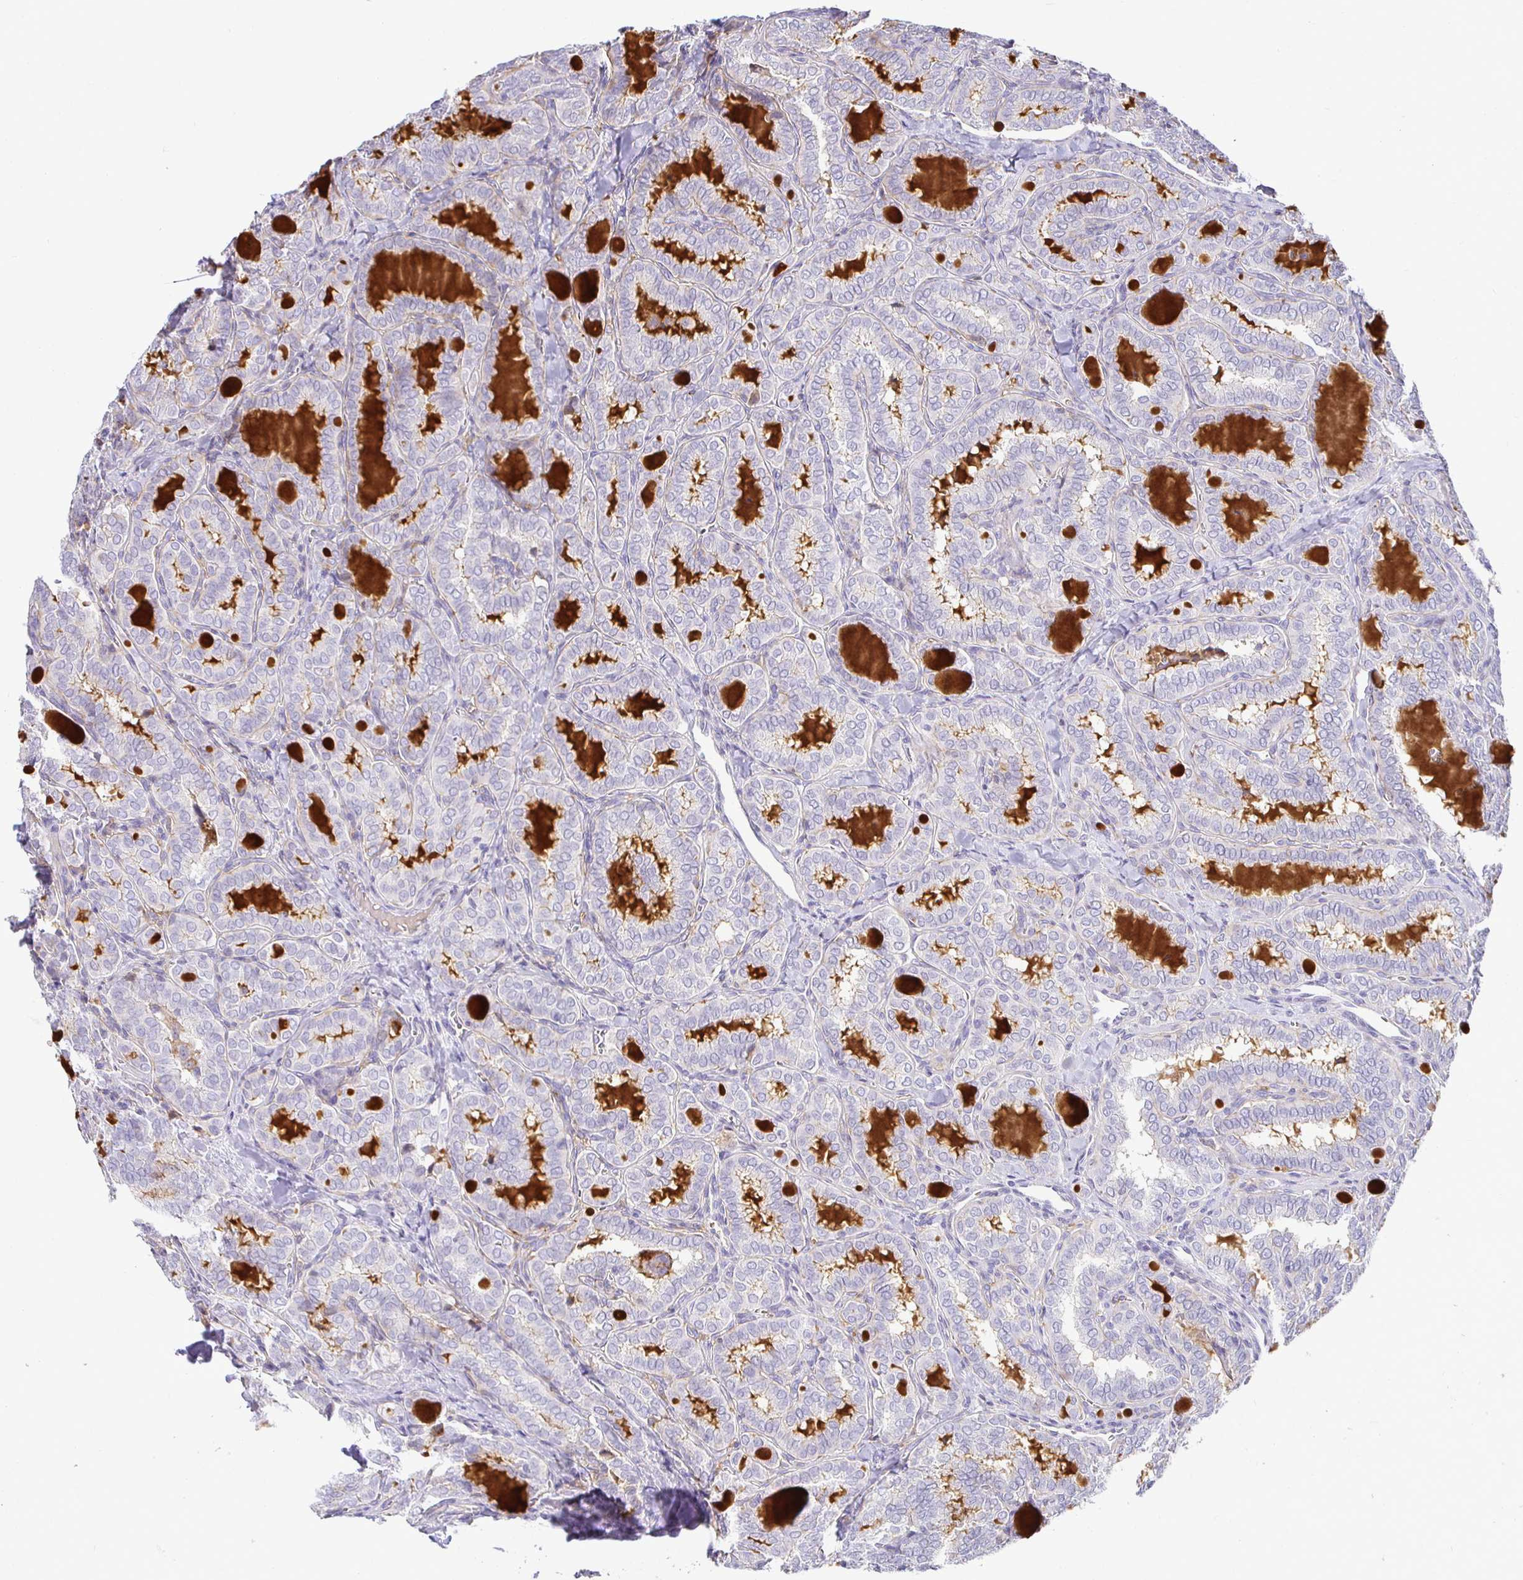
{"staining": {"intensity": "negative", "quantity": "none", "location": "none"}, "tissue": "thyroid cancer", "cell_type": "Tumor cells", "image_type": "cancer", "snomed": [{"axis": "morphology", "description": "Papillary adenocarcinoma, NOS"}, {"axis": "topography", "description": "Thyroid gland"}], "caption": "This histopathology image is of papillary adenocarcinoma (thyroid) stained with IHC to label a protein in brown with the nuclei are counter-stained blue. There is no expression in tumor cells.", "gene": "SIRPA", "patient": {"sex": "female", "age": 30}}